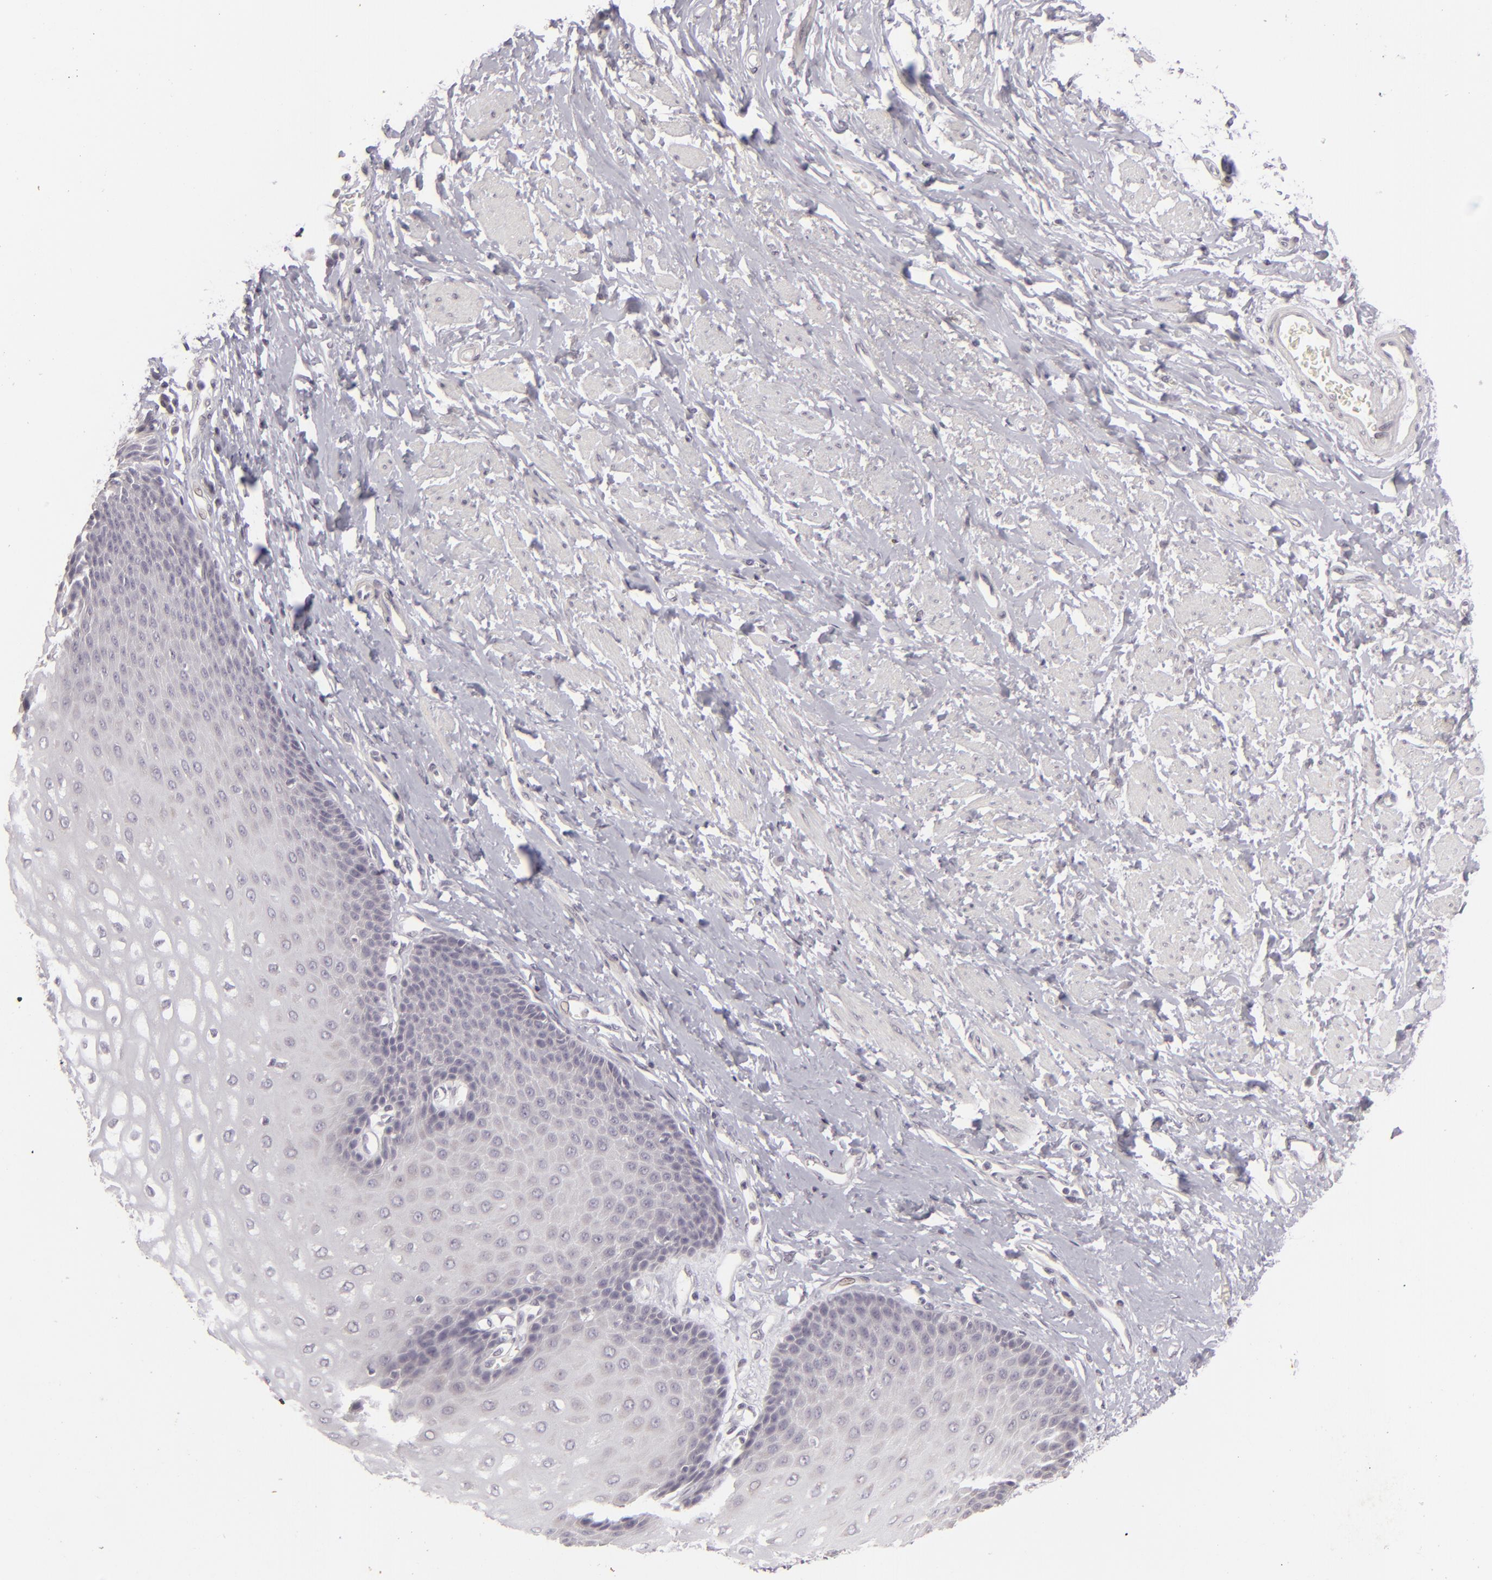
{"staining": {"intensity": "negative", "quantity": "none", "location": "none"}, "tissue": "esophagus", "cell_type": "Squamous epithelial cells", "image_type": "normal", "snomed": [{"axis": "morphology", "description": "Normal tissue, NOS"}, {"axis": "topography", "description": "Esophagus"}], "caption": "A histopathology image of esophagus stained for a protein reveals no brown staining in squamous epithelial cells. The staining is performed using DAB (3,3'-diaminobenzidine) brown chromogen with nuclei counter-stained in using hematoxylin.", "gene": "SIX1", "patient": {"sex": "male", "age": 70}}